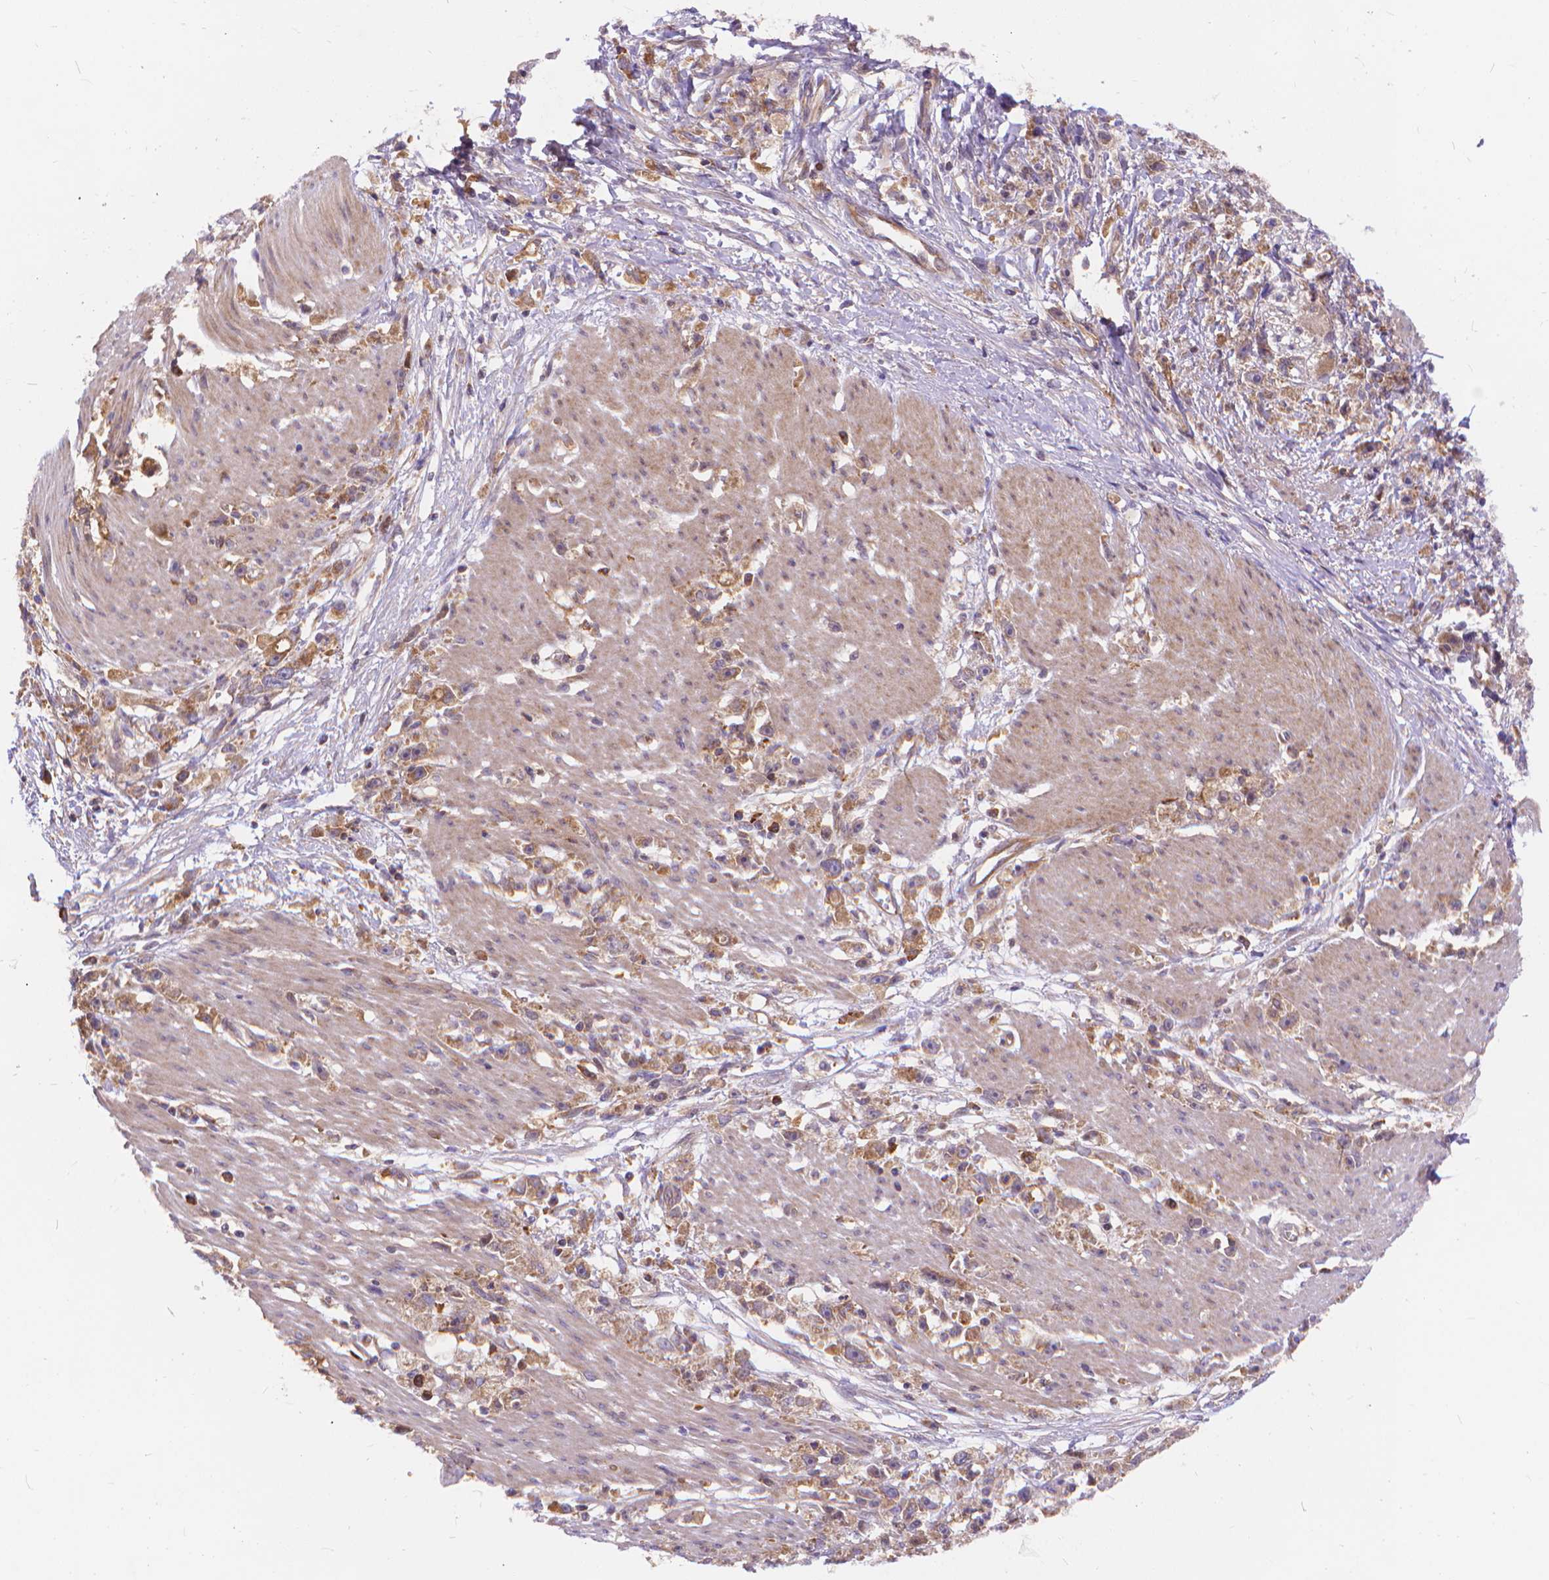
{"staining": {"intensity": "moderate", "quantity": ">75%", "location": "cytoplasmic/membranous"}, "tissue": "stomach cancer", "cell_type": "Tumor cells", "image_type": "cancer", "snomed": [{"axis": "morphology", "description": "Adenocarcinoma, NOS"}, {"axis": "topography", "description": "Stomach"}], "caption": "This image shows immunohistochemistry staining of stomach adenocarcinoma, with medium moderate cytoplasmic/membranous staining in approximately >75% of tumor cells.", "gene": "ARAP1", "patient": {"sex": "female", "age": 59}}